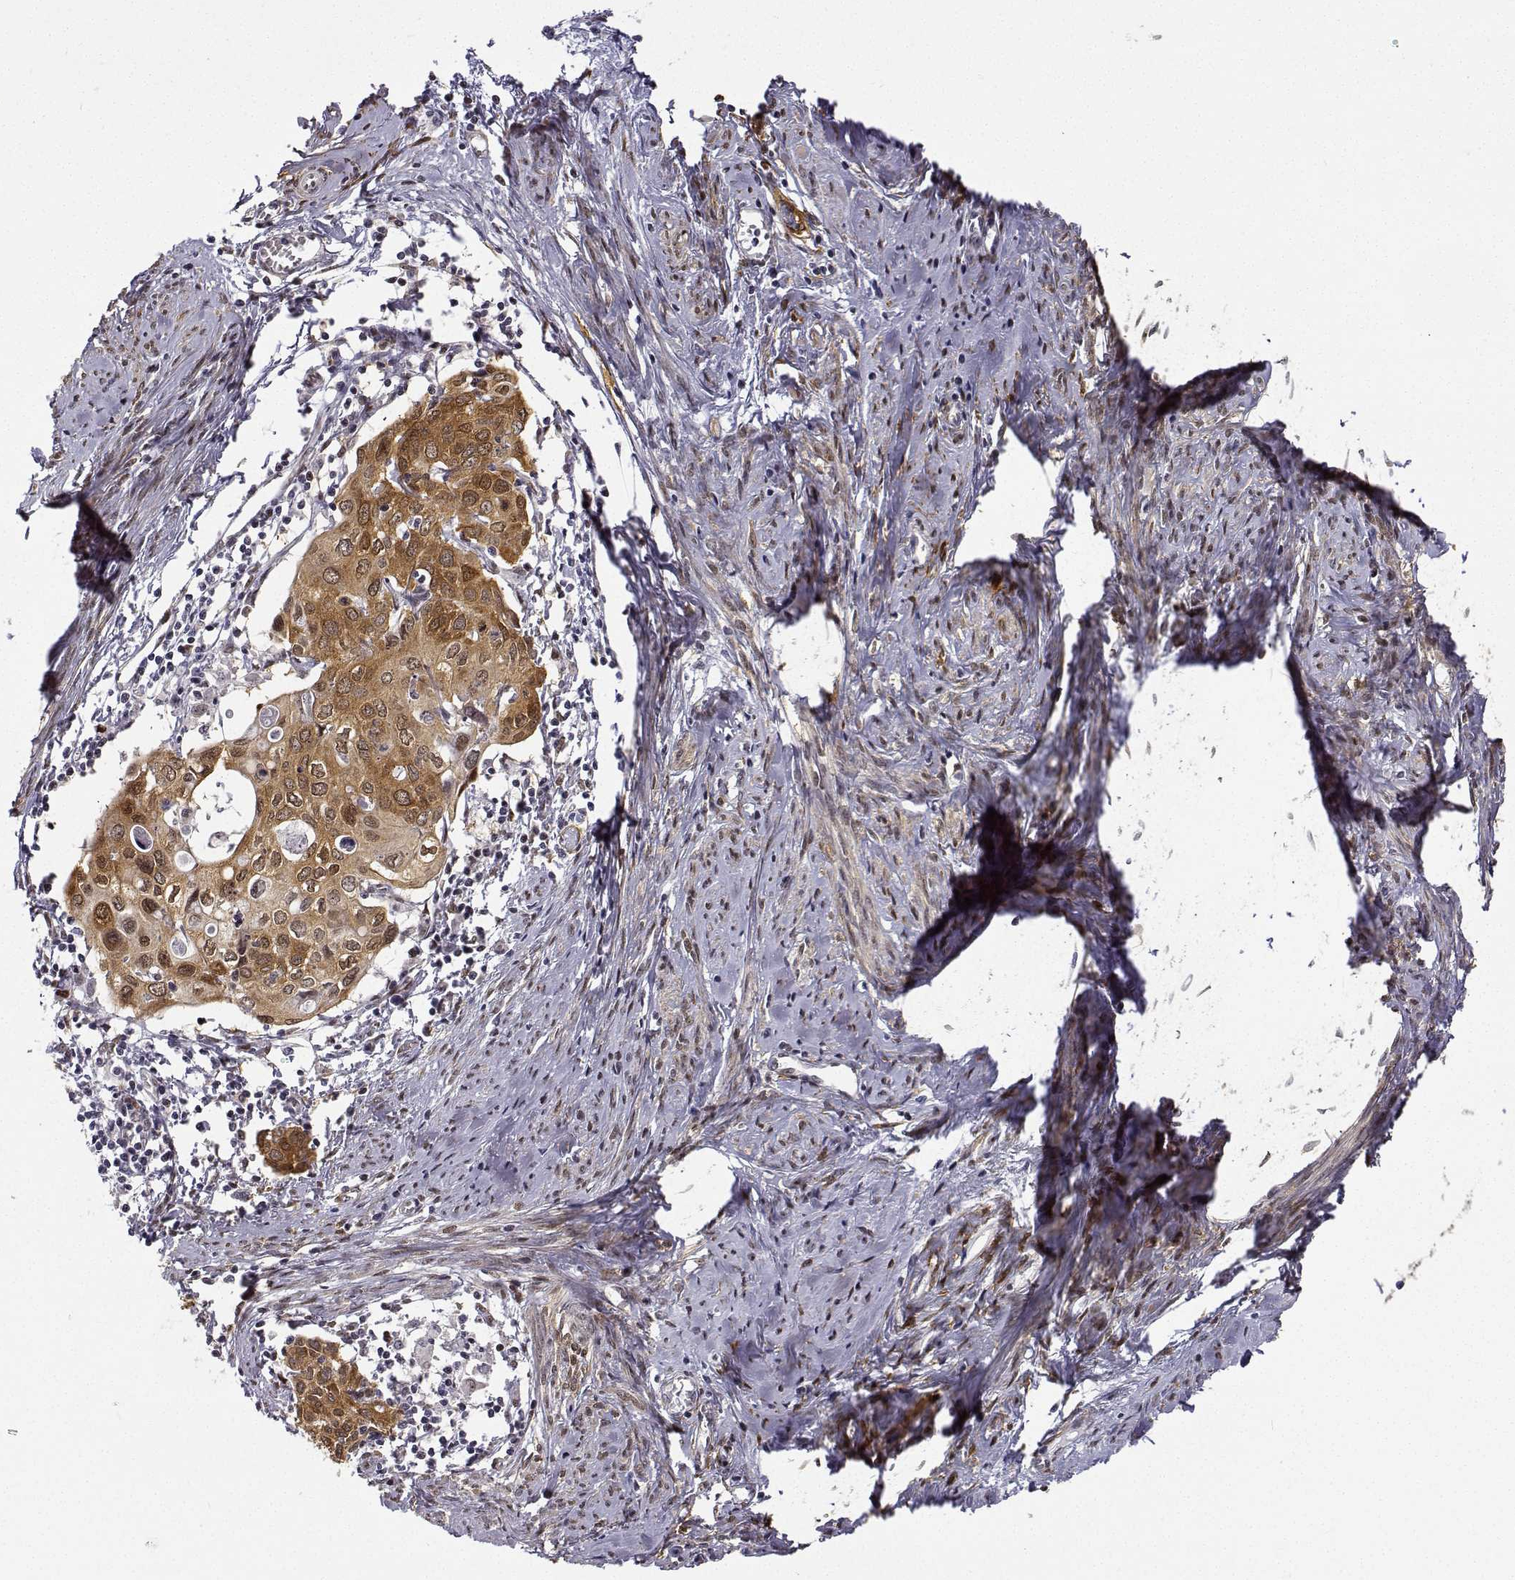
{"staining": {"intensity": "moderate", "quantity": ">75%", "location": "cytoplasmic/membranous,nuclear"}, "tissue": "cervical cancer", "cell_type": "Tumor cells", "image_type": "cancer", "snomed": [{"axis": "morphology", "description": "Squamous cell carcinoma, NOS"}, {"axis": "topography", "description": "Cervix"}], "caption": "Immunohistochemical staining of squamous cell carcinoma (cervical) reveals moderate cytoplasmic/membranous and nuclear protein positivity in approximately >75% of tumor cells. (DAB (3,3'-diaminobenzidine) IHC with brightfield microscopy, high magnification).", "gene": "PHGDH", "patient": {"sex": "female", "age": 62}}